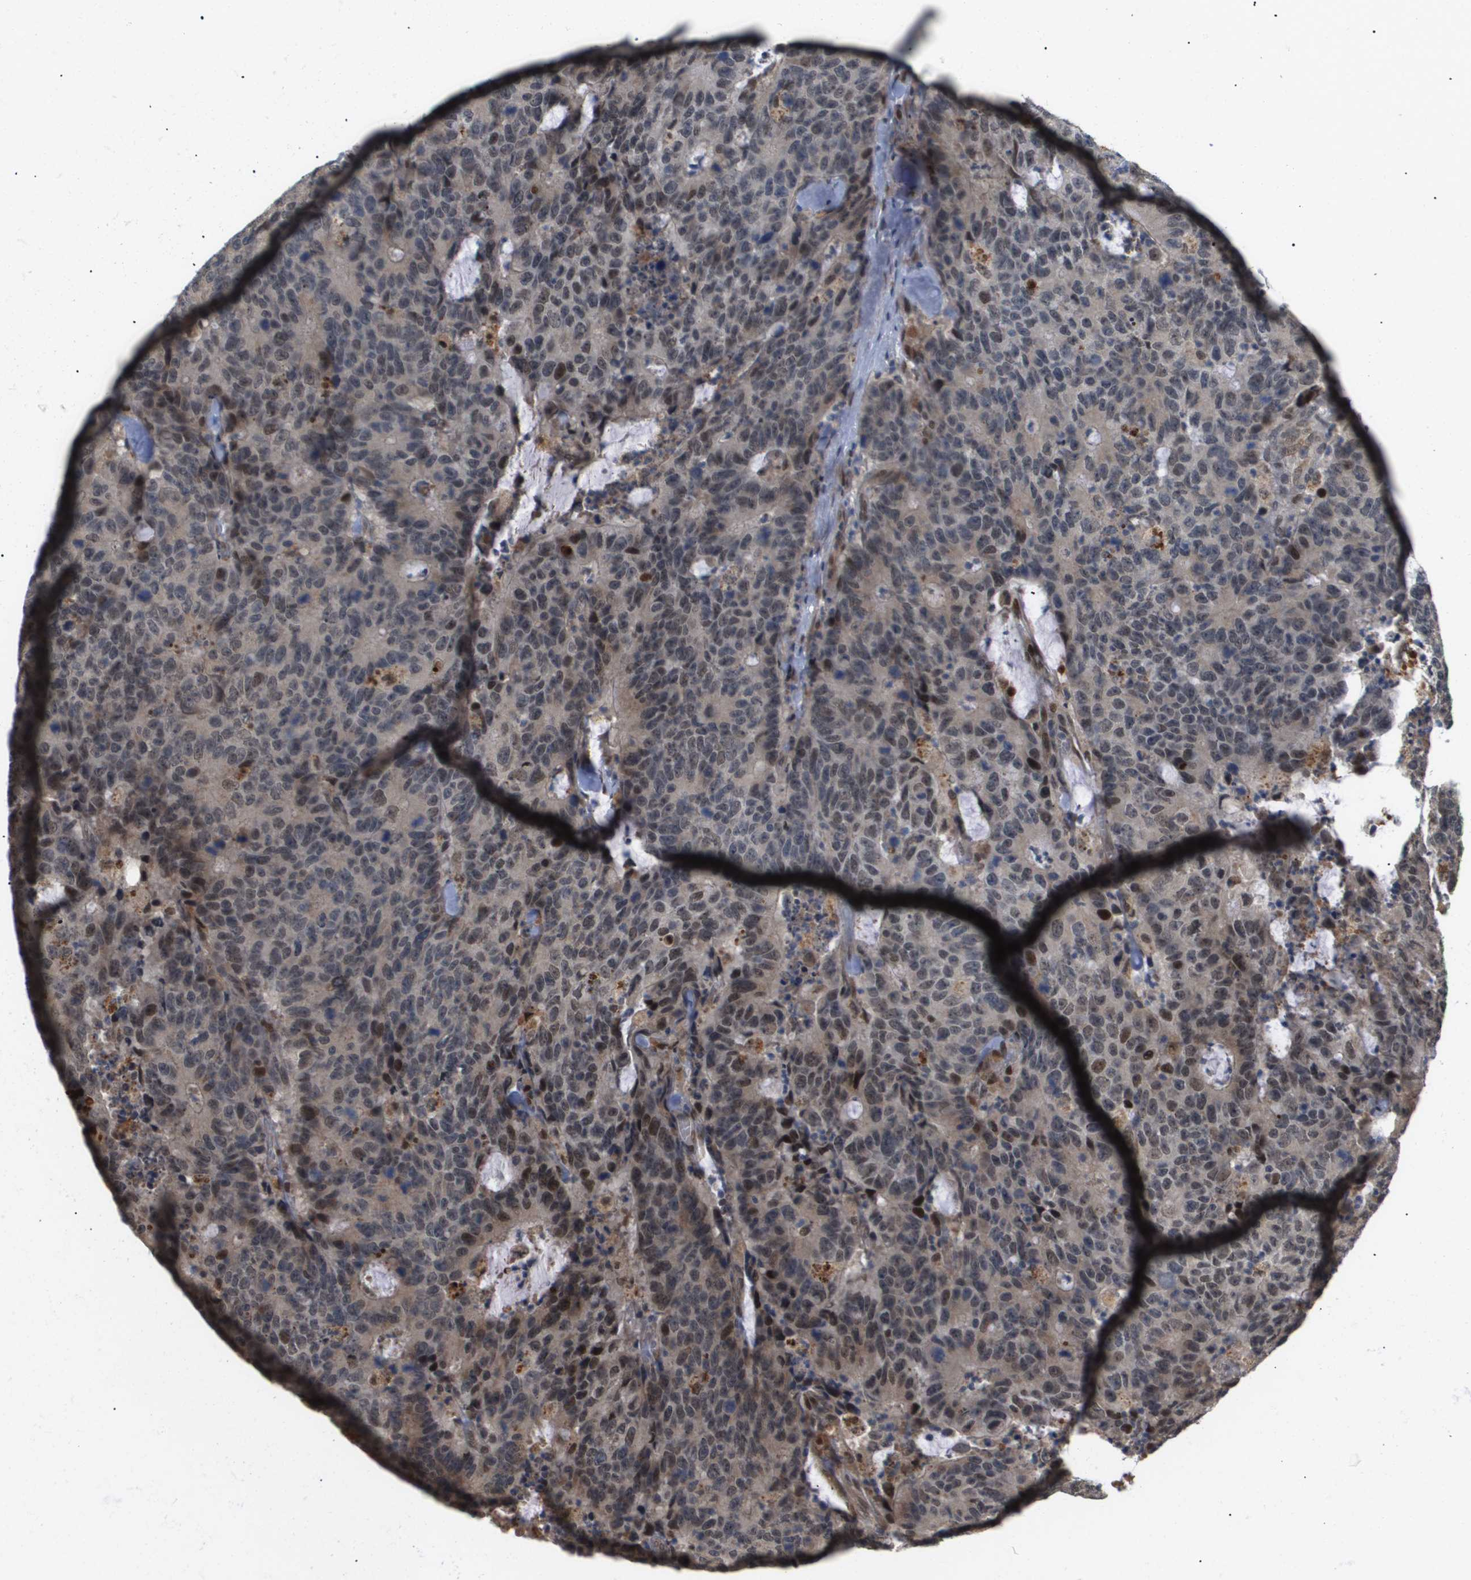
{"staining": {"intensity": "moderate", "quantity": "25%-75%", "location": "nuclear"}, "tissue": "colorectal cancer", "cell_type": "Tumor cells", "image_type": "cancer", "snomed": [{"axis": "morphology", "description": "Adenocarcinoma, NOS"}, {"axis": "topography", "description": "Colon"}], "caption": "Protein expression by IHC exhibits moderate nuclear staining in about 25%-75% of tumor cells in adenocarcinoma (colorectal). Using DAB (3,3'-diaminobenzidine) (brown) and hematoxylin (blue) stains, captured at high magnification using brightfield microscopy.", "gene": "PDGFB", "patient": {"sex": "female", "age": 86}}